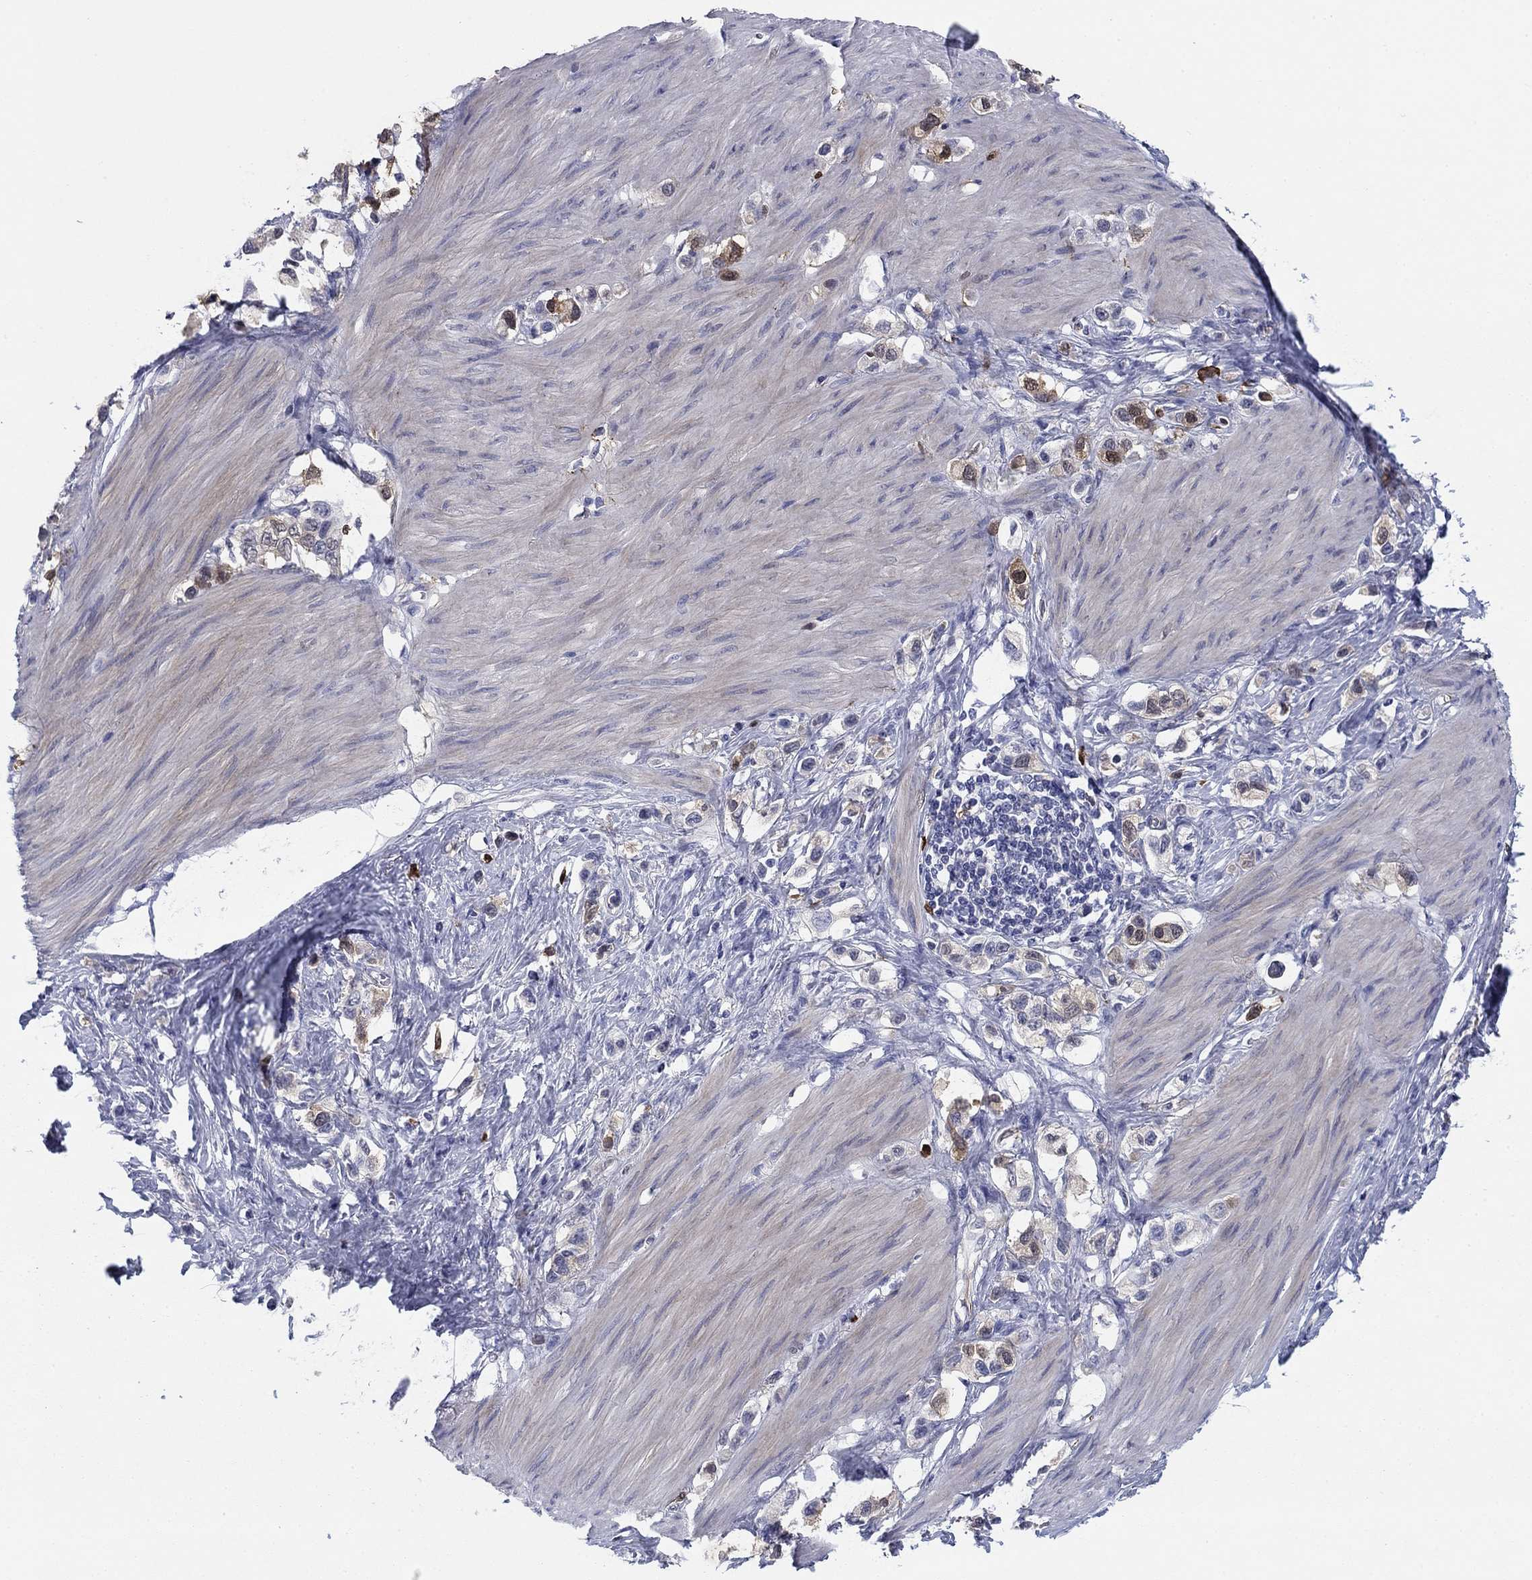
{"staining": {"intensity": "negative", "quantity": "none", "location": "none"}, "tissue": "stomach cancer", "cell_type": "Tumor cells", "image_type": "cancer", "snomed": [{"axis": "morphology", "description": "Normal tissue, NOS"}, {"axis": "morphology", "description": "Adenocarcinoma, NOS"}, {"axis": "morphology", "description": "Adenocarcinoma, High grade"}, {"axis": "topography", "description": "Stomach, upper"}, {"axis": "topography", "description": "Stomach"}], "caption": "Immunohistochemistry (IHC) micrograph of human stomach cancer stained for a protein (brown), which demonstrates no expression in tumor cells.", "gene": "STMN1", "patient": {"sex": "female", "age": 65}}